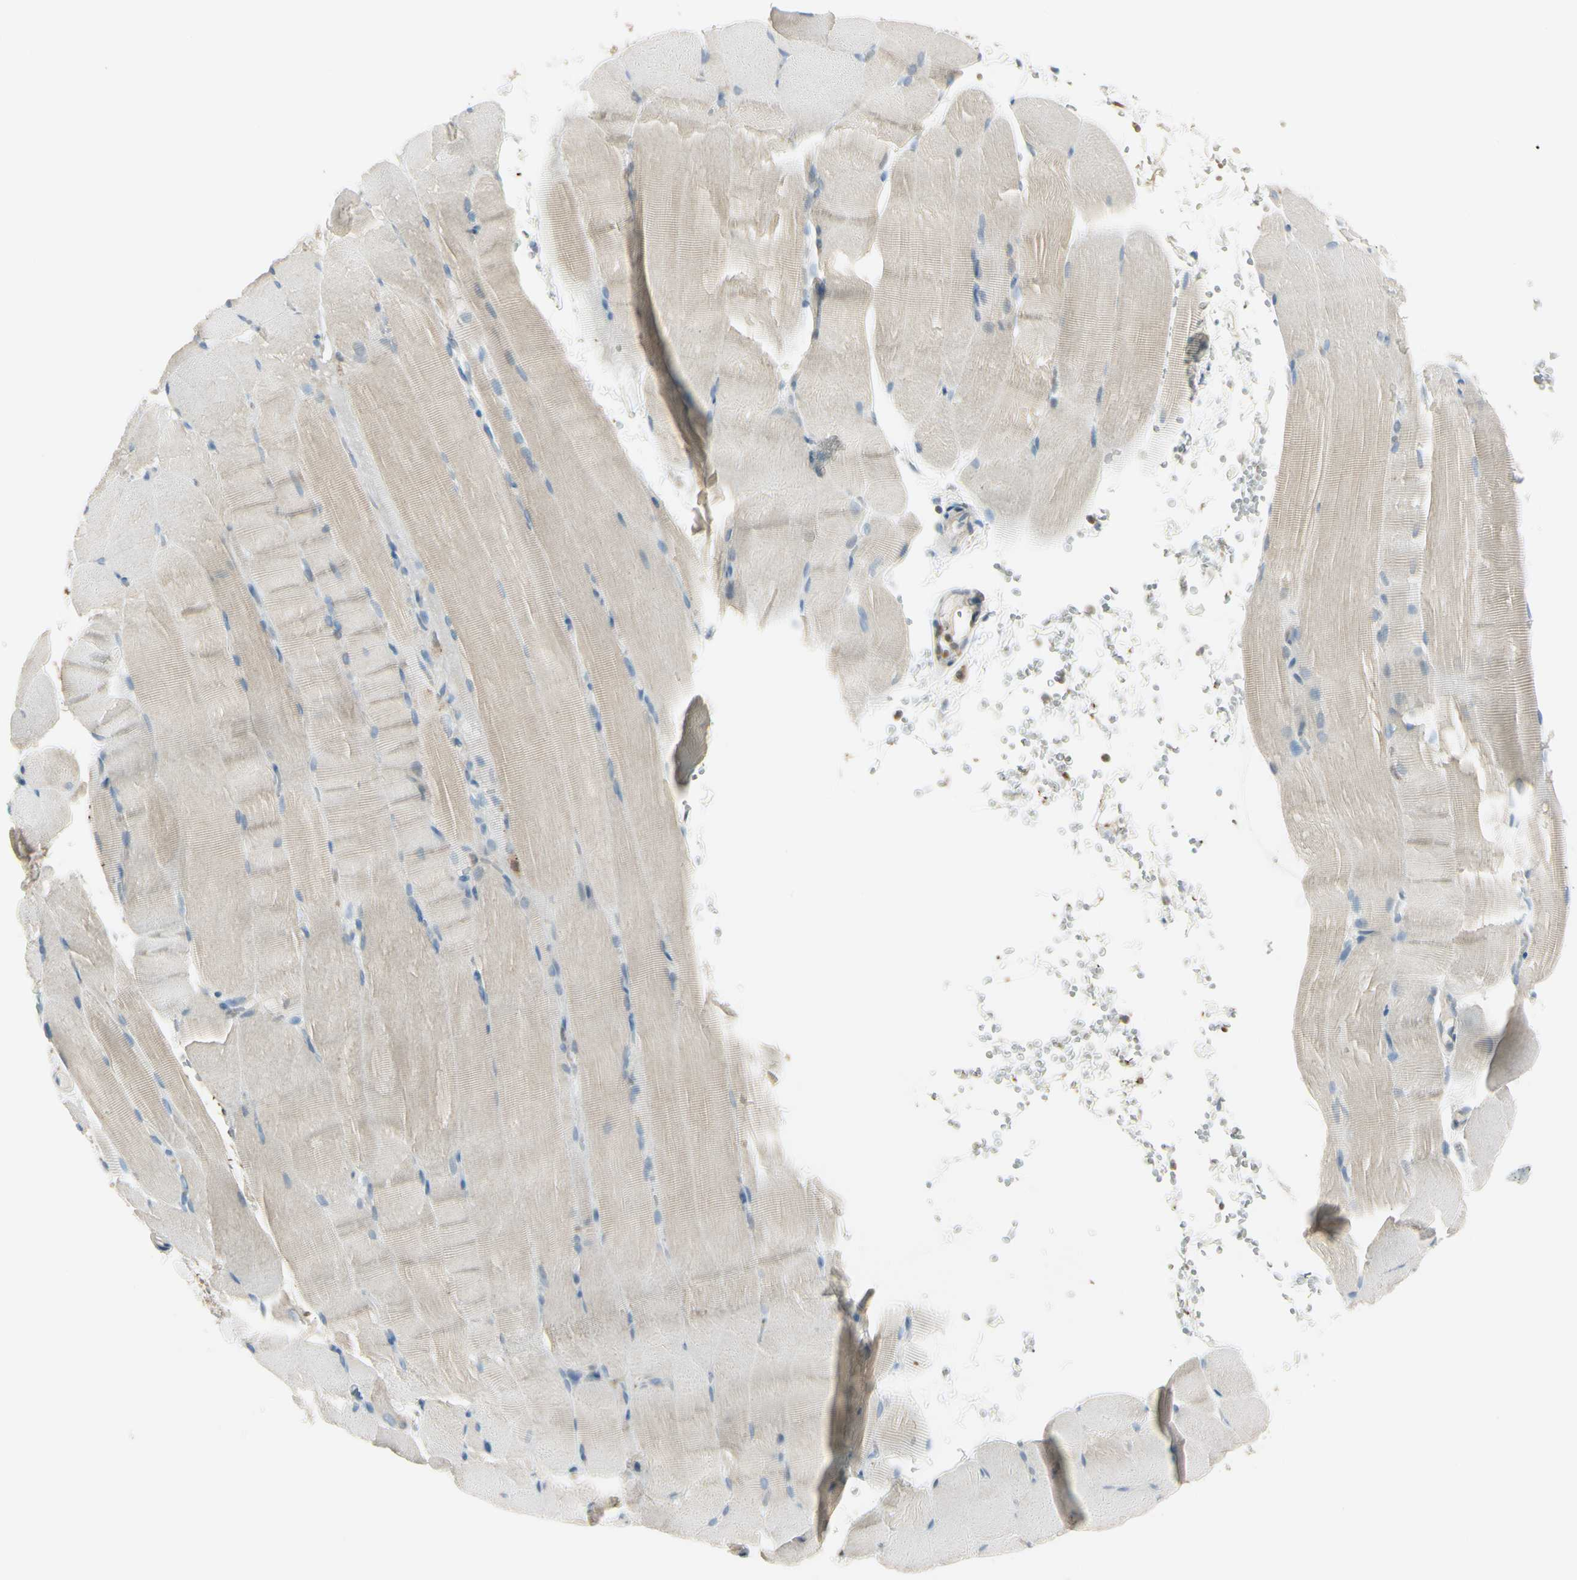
{"staining": {"intensity": "weak", "quantity": "25%-75%", "location": "cytoplasmic/membranous"}, "tissue": "skeletal muscle", "cell_type": "Myocytes", "image_type": "normal", "snomed": [{"axis": "morphology", "description": "Normal tissue, NOS"}, {"axis": "topography", "description": "Skeletal muscle"}, {"axis": "topography", "description": "Parathyroid gland"}], "caption": "Immunohistochemical staining of benign human skeletal muscle reveals 25%-75% levels of weak cytoplasmic/membranous protein staining in approximately 25%-75% of myocytes. The protein is stained brown, and the nuclei are stained in blue (DAB IHC with brightfield microscopy, high magnification).", "gene": "CYRIB", "patient": {"sex": "female", "age": 37}}